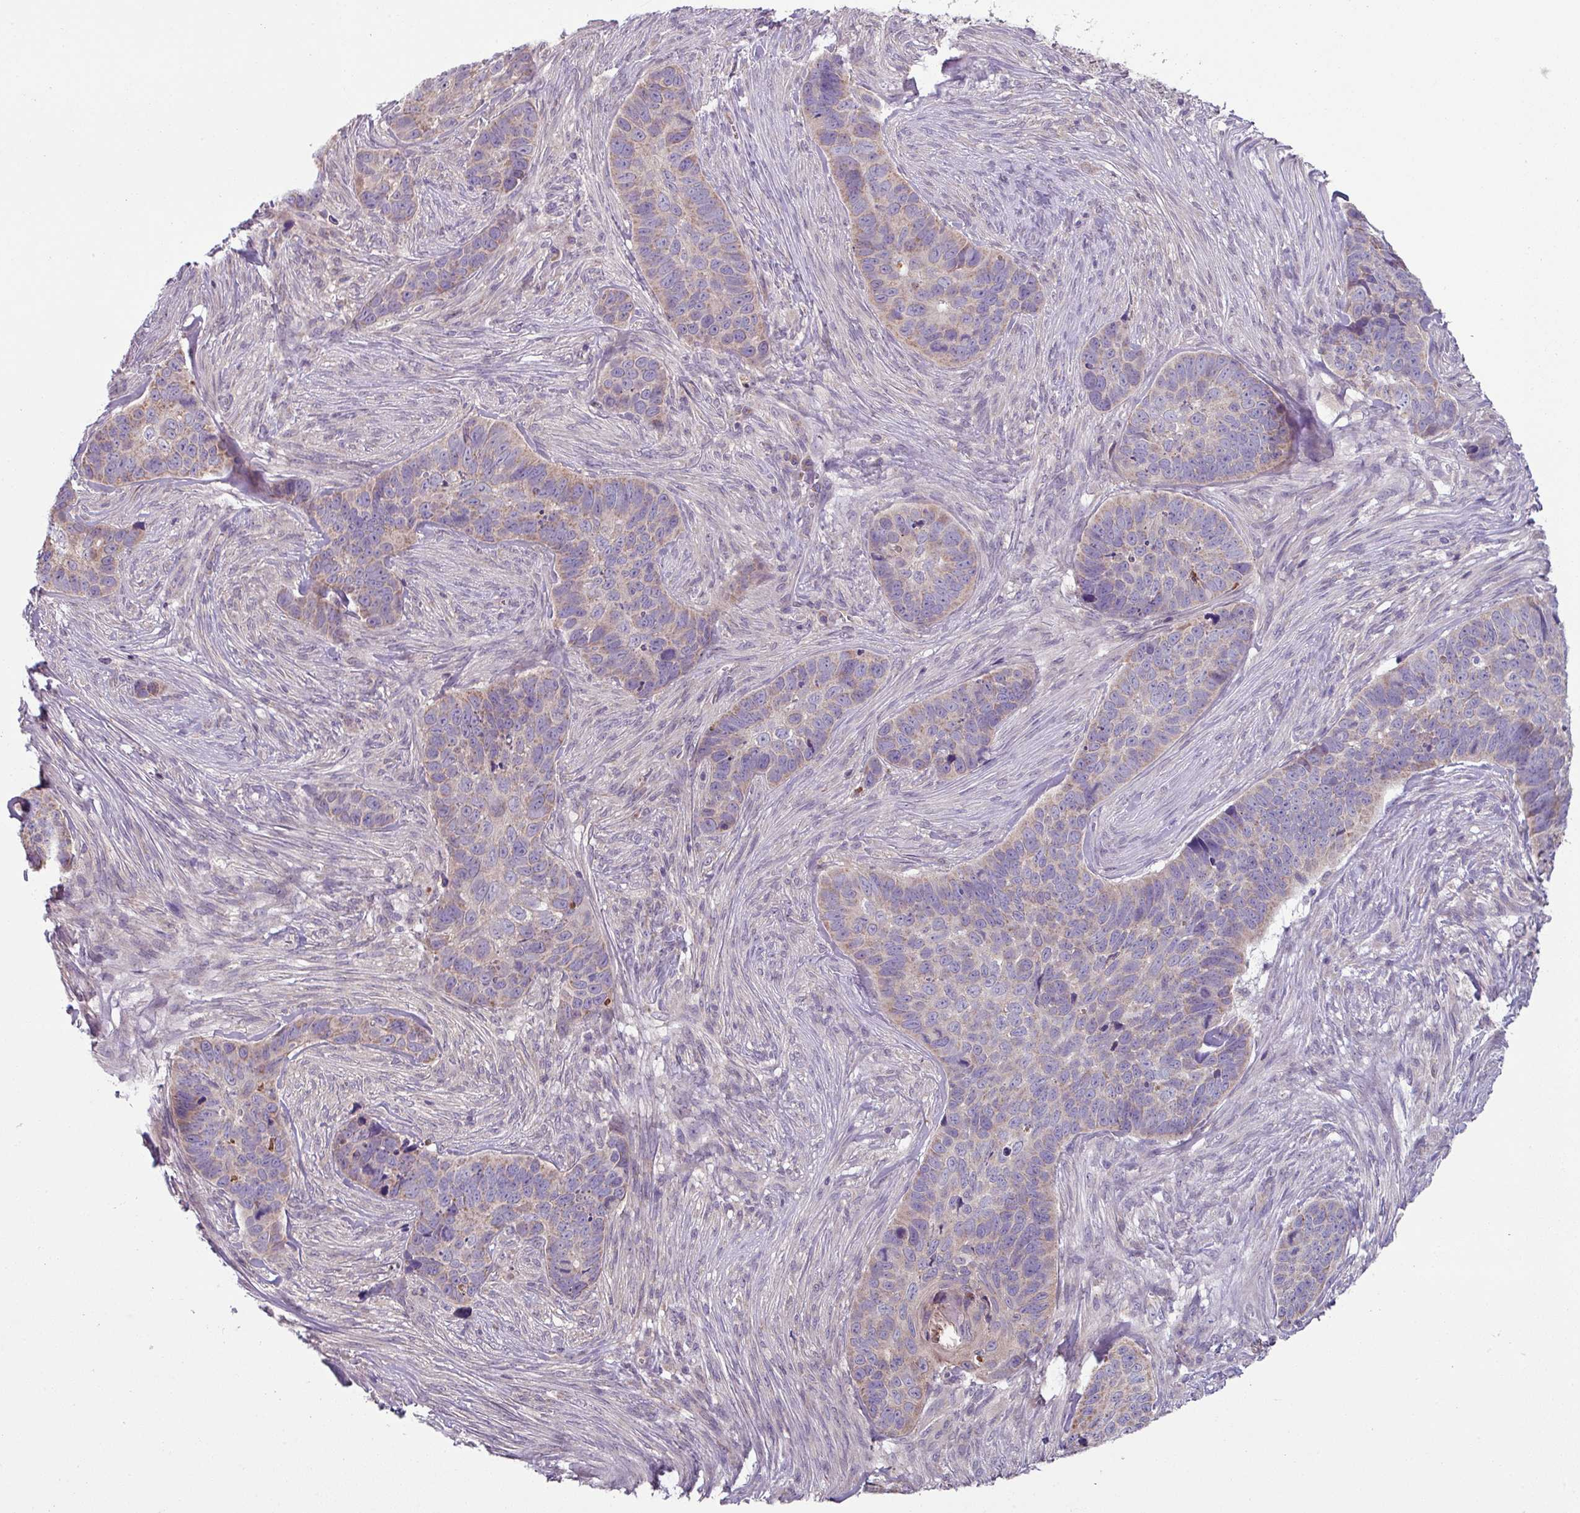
{"staining": {"intensity": "weak", "quantity": "<25%", "location": "cytoplasmic/membranous"}, "tissue": "skin cancer", "cell_type": "Tumor cells", "image_type": "cancer", "snomed": [{"axis": "morphology", "description": "Basal cell carcinoma"}, {"axis": "topography", "description": "Skin"}], "caption": "This histopathology image is of skin cancer stained with IHC to label a protein in brown with the nuclei are counter-stained blue. There is no staining in tumor cells. (Brightfield microscopy of DAB (3,3'-diaminobenzidine) immunohistochemistry at high magnification).", "gene": "LRRC9", "patient": {"sex": "female", "age": 82}}